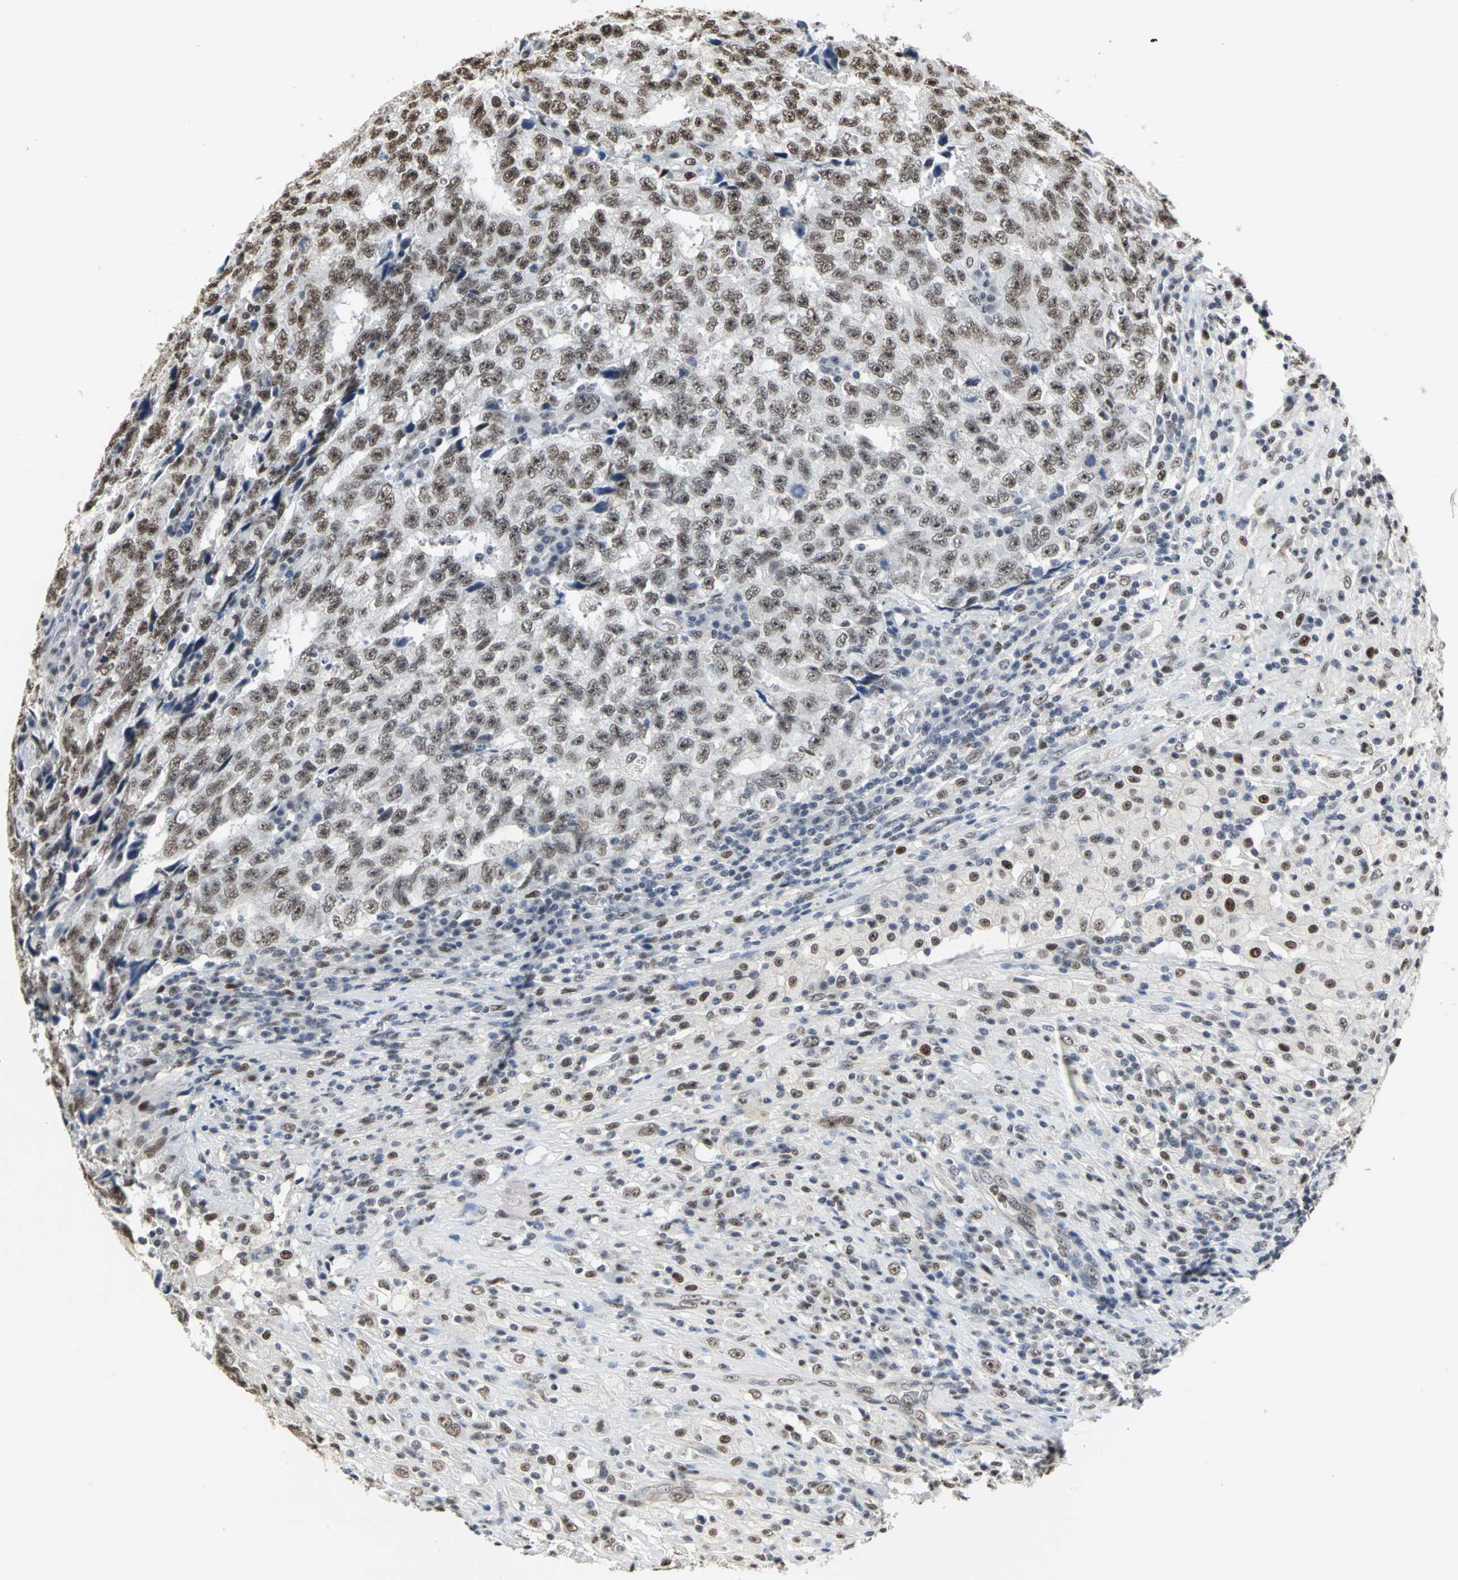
{"staining": {"intensity": "strong", "quantity": ">75%", "location": "nuclear"}, "tissue": "testis cancer", "cell_type": "Tumor cells", "image_type": "cancer", "snomed": [{"axis": "morphology", "description": "Necrosis, NOS"}, {"axis": "morphology", "description": "Carcinoma, Embryonal, NOS"}, {"axis": "topography", "description": "Testis"}], "caption": "Immunohistochemical staining of human testis embryonal carcinoma displays high levels of strong nuclear expression in about >75% of tumor cells. The protein of interest is shown in brown color, while the nuclei are stained blue.", "gene": "CCDC88C", "patient": {"sex": "male", "age": 19}}